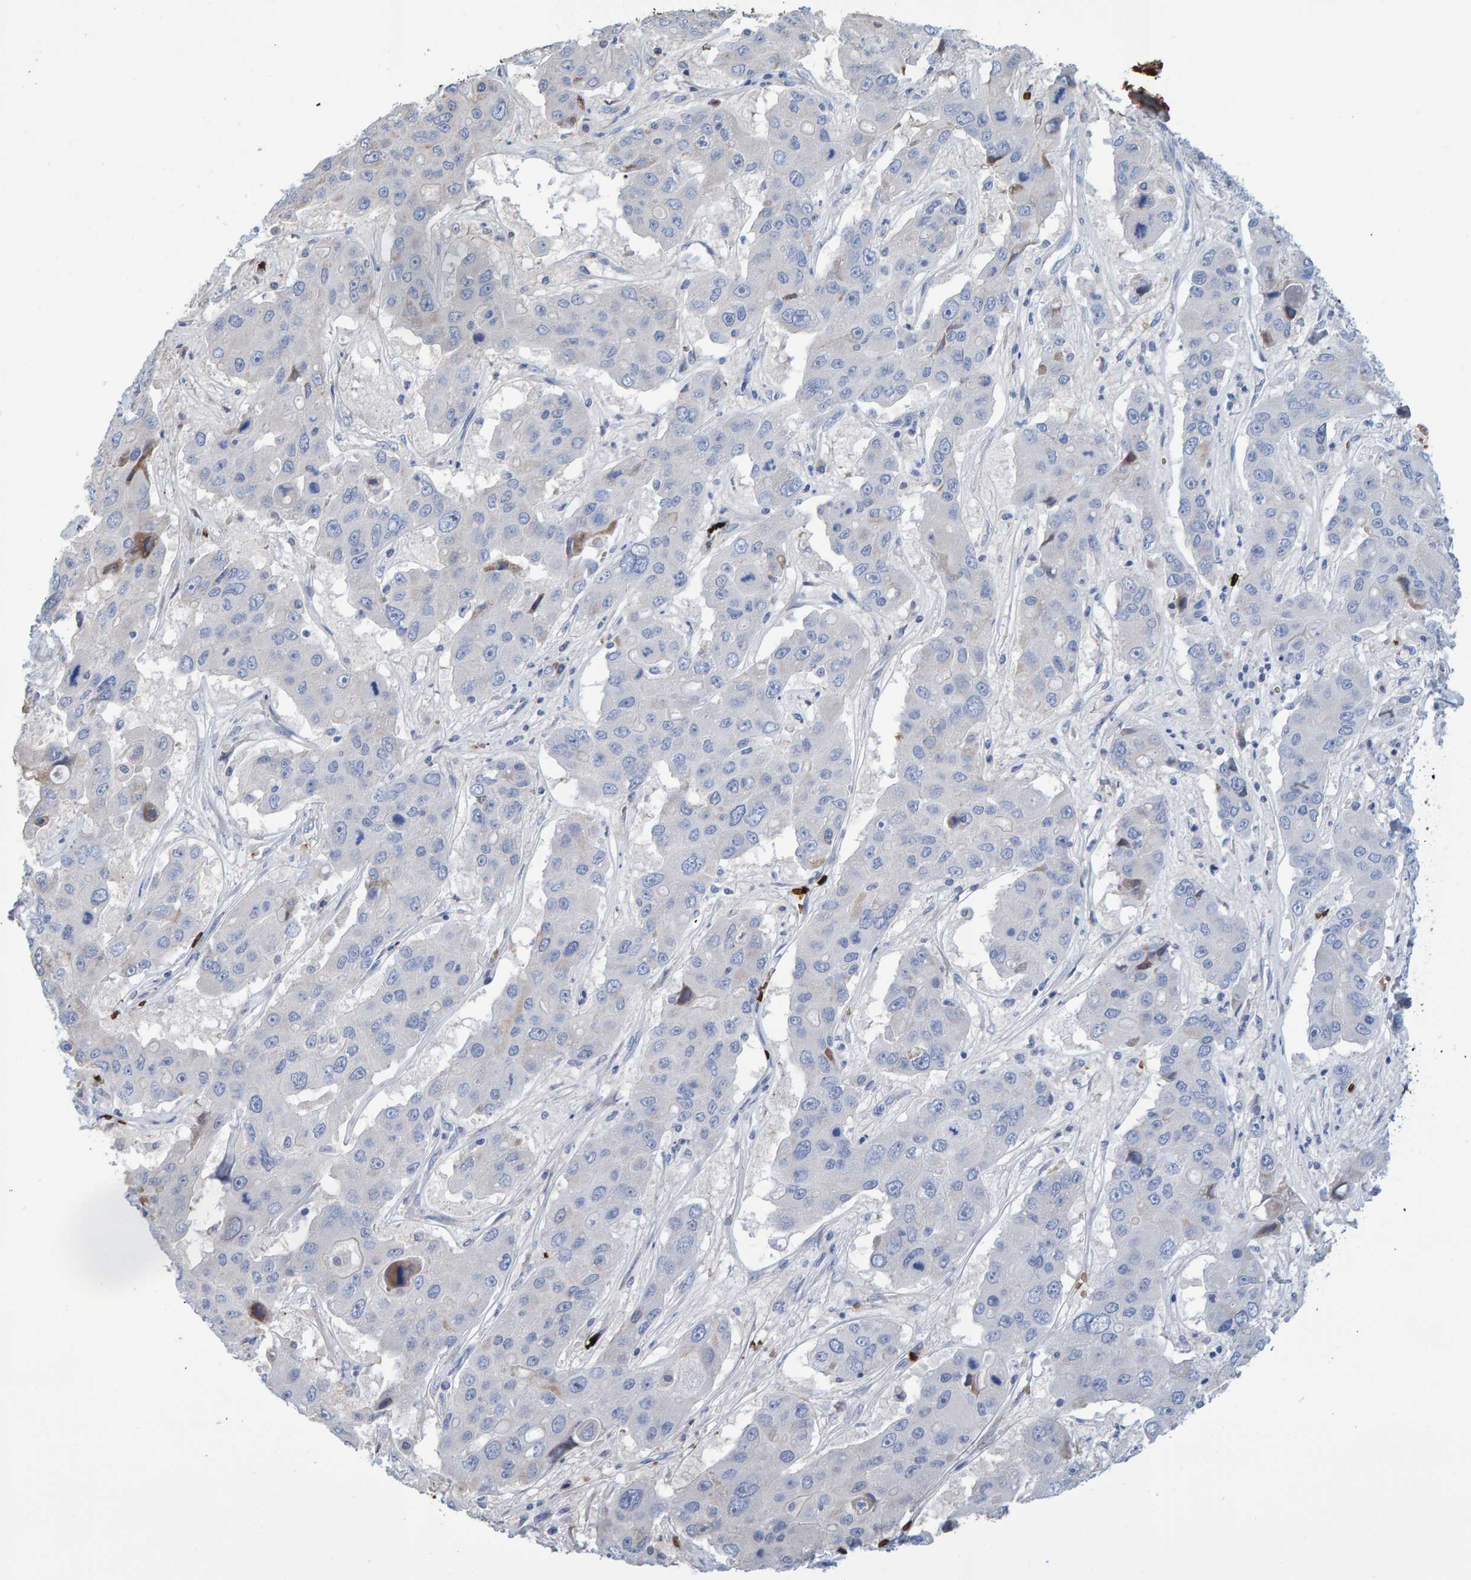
{"staining": {"intensity": "negative", "quantity": "none", "location": "none"}, "tissue": "liver cancer", "cell_type": "Tumor cells", "image_type": "cancer", "snomed": [{"axis": "morphology", "description": "Cholangiocarcinoma"}, {"axis": "topography", "description": "Liver"}], "caption": "Tumor cells show no significant protein staining in cholangiocarcinoma (liver).", "gene": "VPS9D1", "patient": {"sex": "male", "age": 67}}